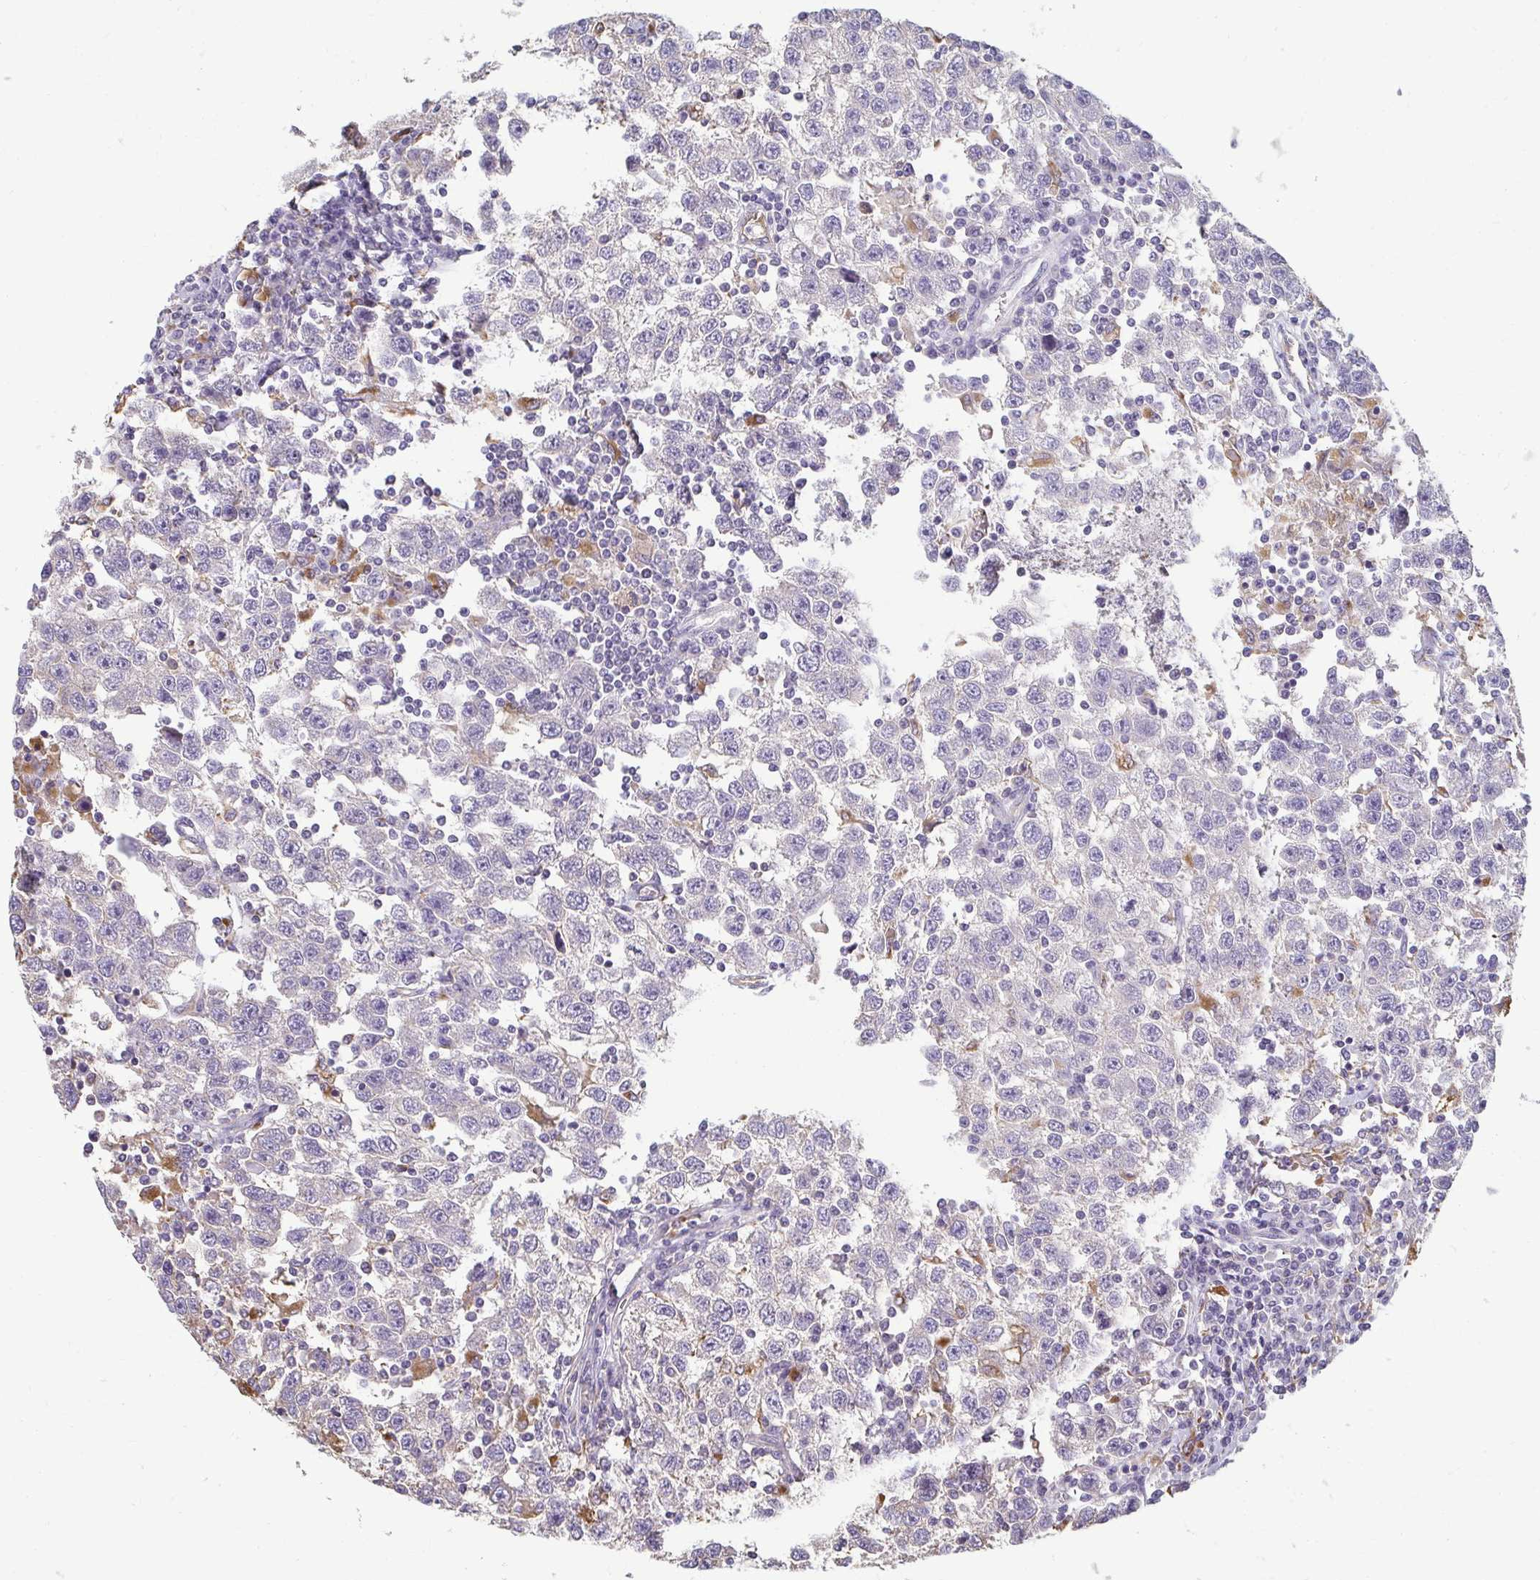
{"staining": {"intensity": "negative", "quantity": "none", "location": "none"}, "tissue": "testis cancer", "cell_type": "Tumor cells", "image_type": "cancer", "snomed": [{"axis": "morphology", "description": "Seminoma, NOS"}, {"axis": "topography", "description": "Testis"}], "caption": "DAB immunohistochemical staining of testis cancer (seminoma) shows no significant positivity in tumor cells.", "gene": "PDE2A", "patient": {"sex": "male", "age": 41}}